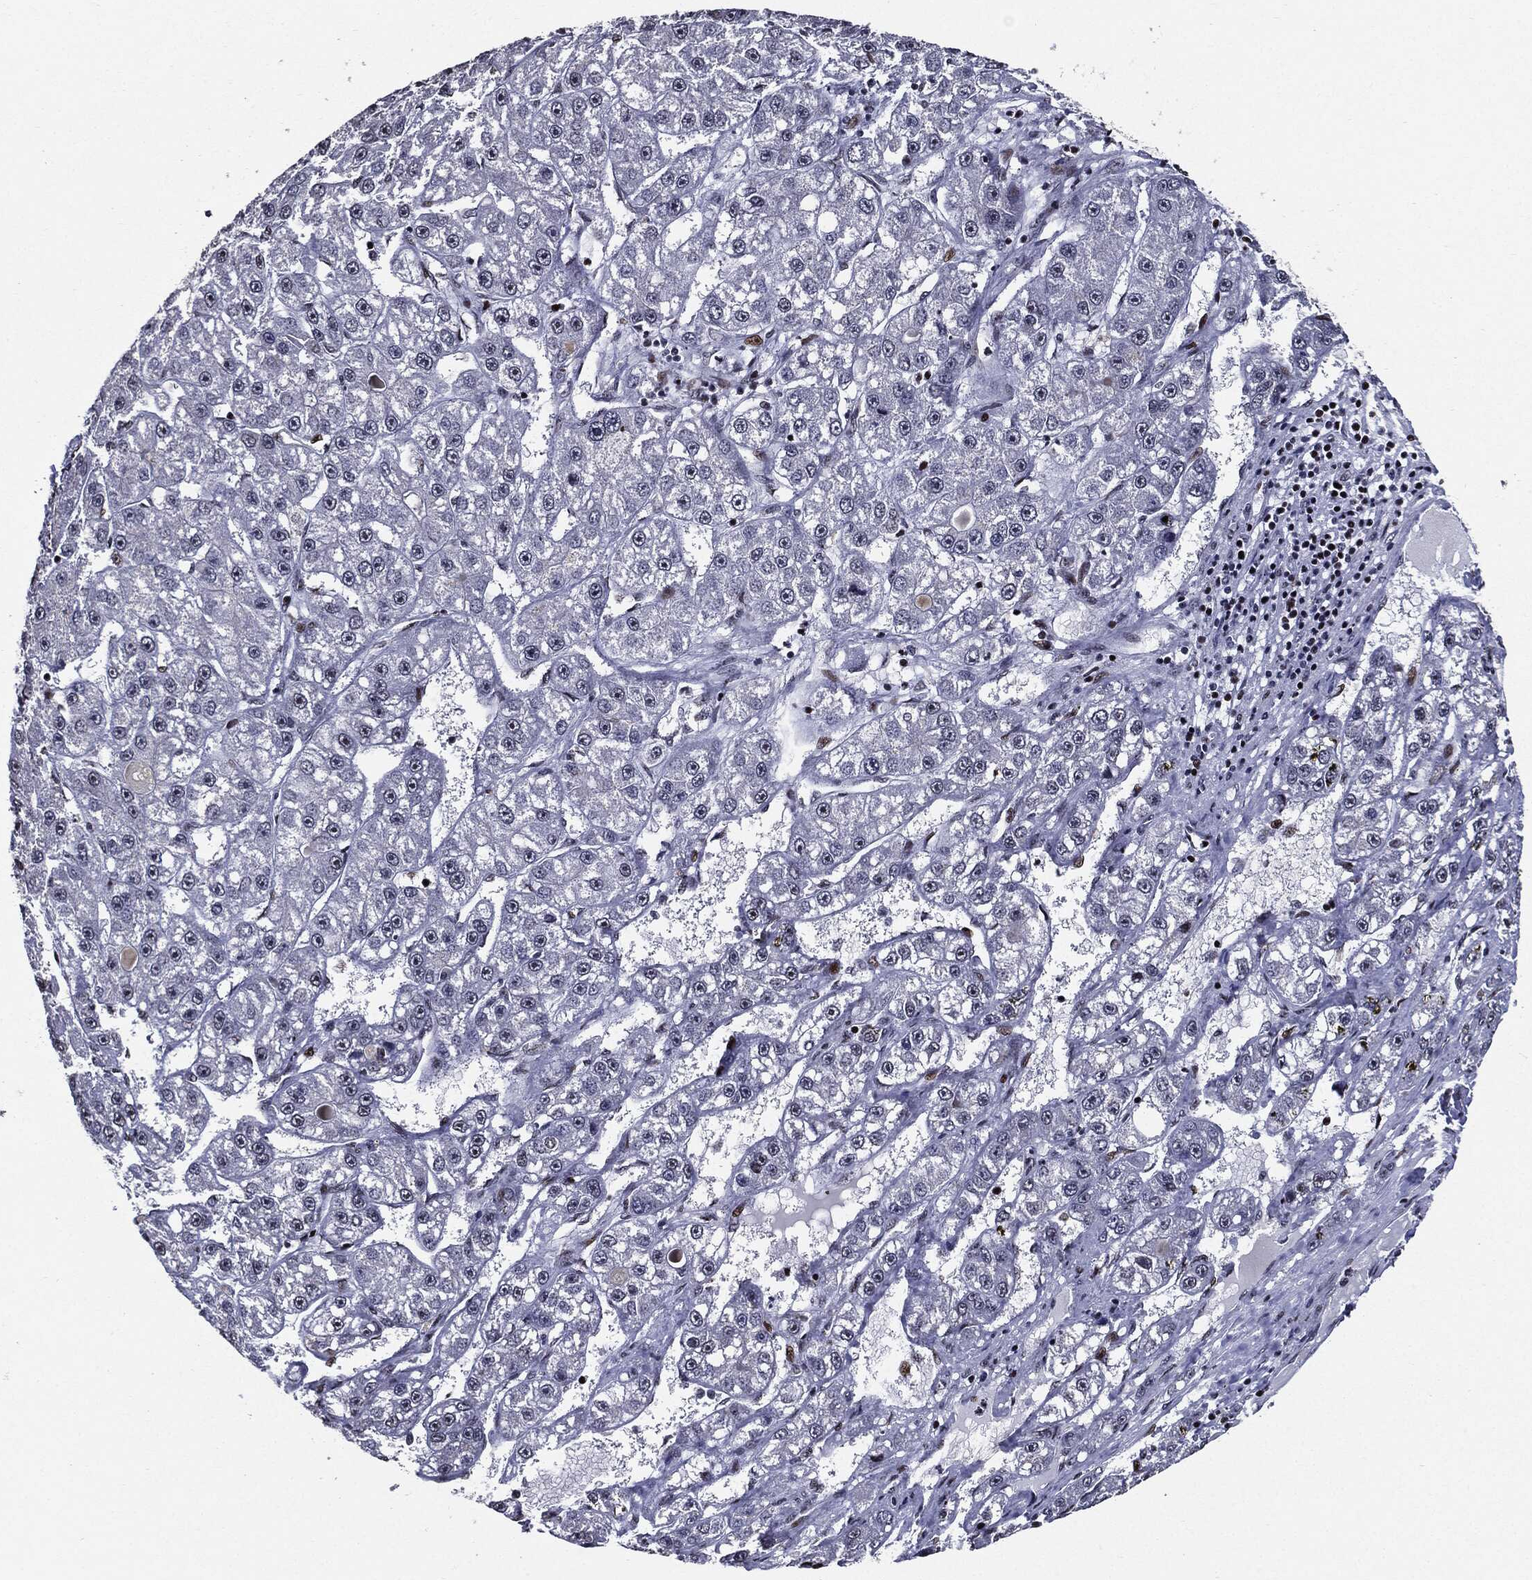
{"staining": {"intensity": "negative", "quantity": "none", "location": "none"}, "tissue": "liver cancer", "cell_type": "Tumor cells", "image_type": "cancer", "snomed": [{"axis": "morphology", "description": "Carcinoma, Hepatocellular, NOS"}, {"axis": "topography", "description": "Liver"}], "caption": "DAB (3,3'-diaminobenzidine) immunohistochemical staining of liver hepatocellular carcinoma displays no significant positivity in tumor cells.", "gene": "ZFP91", "patient": {"sex": "female", "age": 65}}